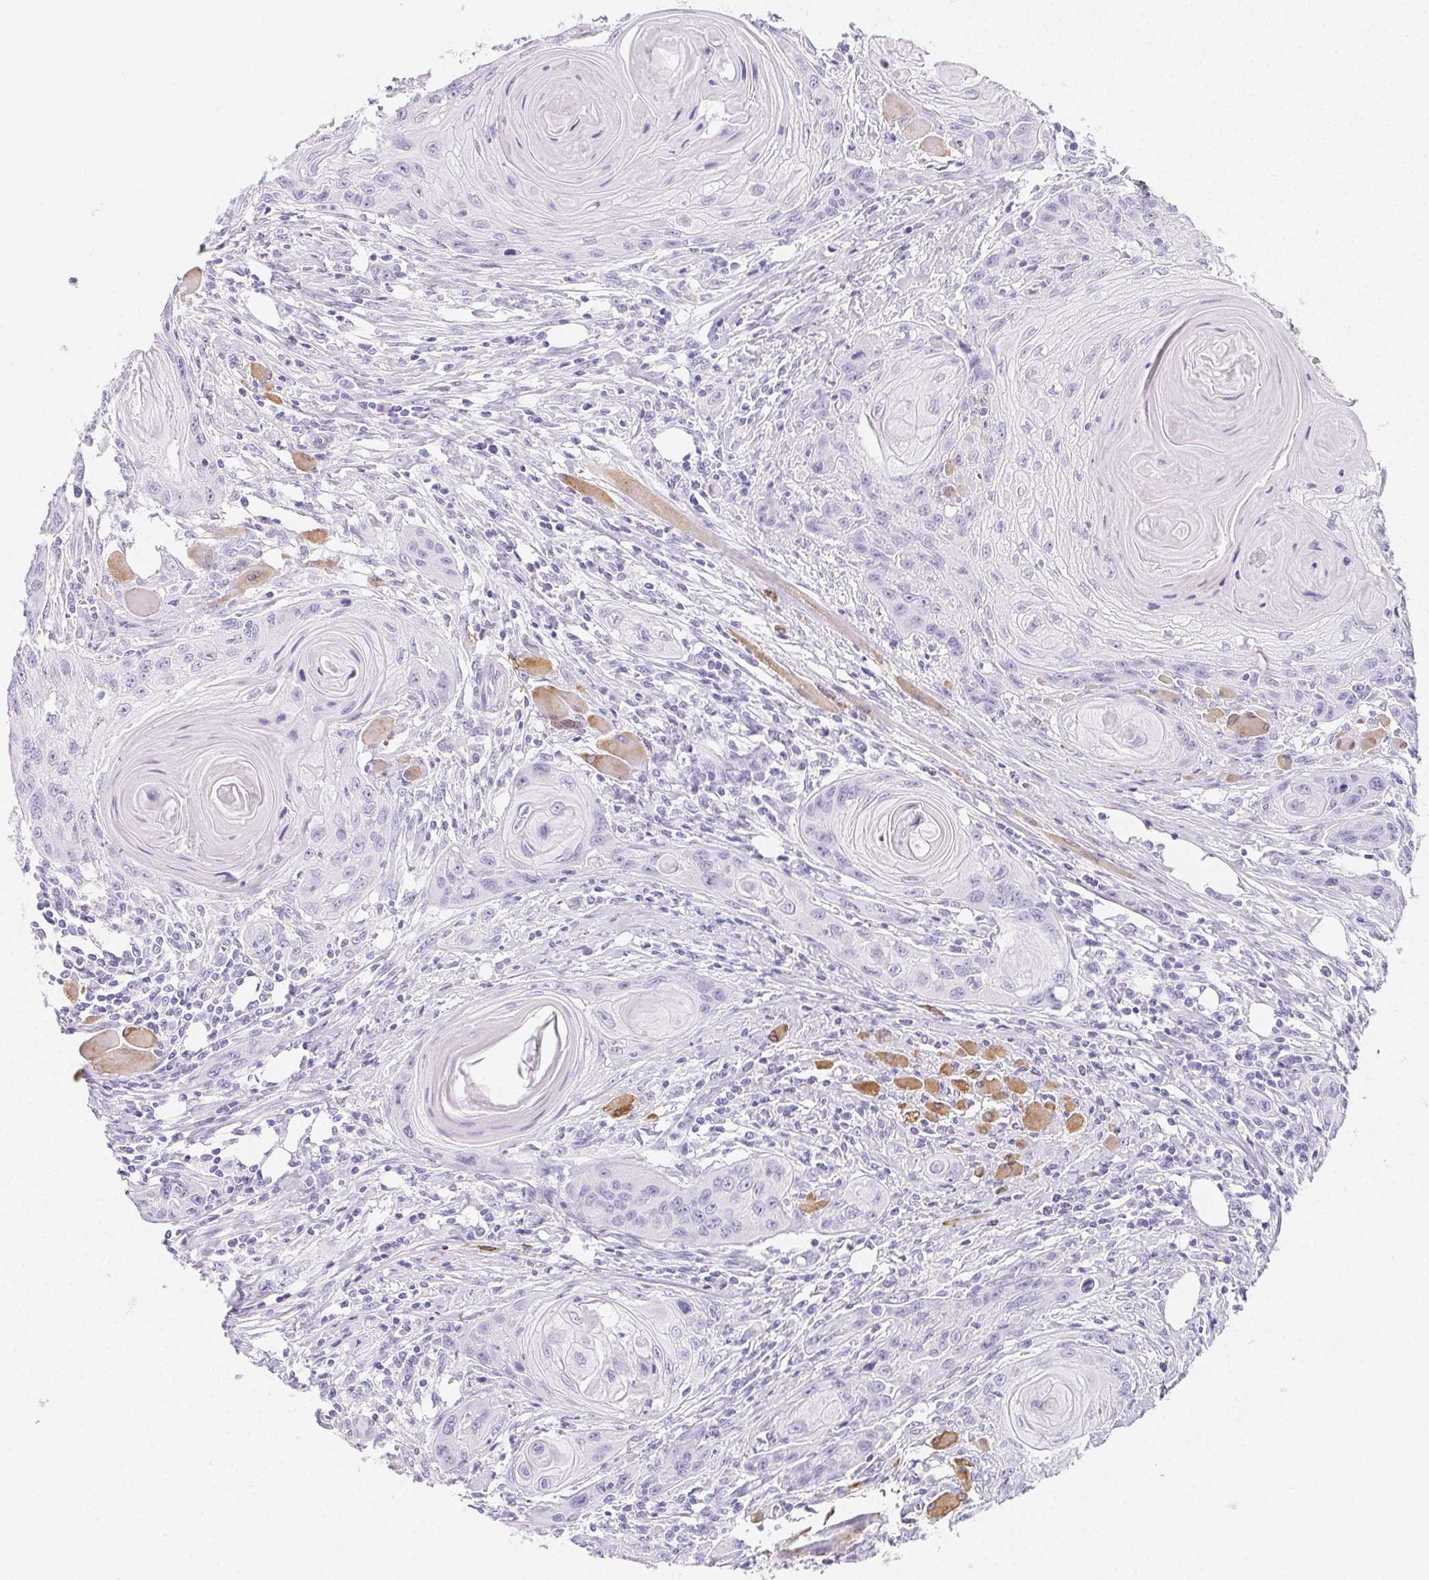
{"staining": {"intensity": "negative", "quantity": "none", "location": "none"}, "tissue": "head and neck cancer", "cell_type": "Tumor cells", "image_type": "cancer", "snomed": [{"axis": "morphology", "description": "Squamous cell carcinoma, NOS"}, {"axis": "topography", "description": "Oral tissue"}, {"axis": "topography", "description": "Head-Neck"}], "caption": "Tumor cells show no significant protein expression in squamous cell carcinoma (head and neck).", "gene": "HRC", "patient": {"sex": "male", "age": 58}}